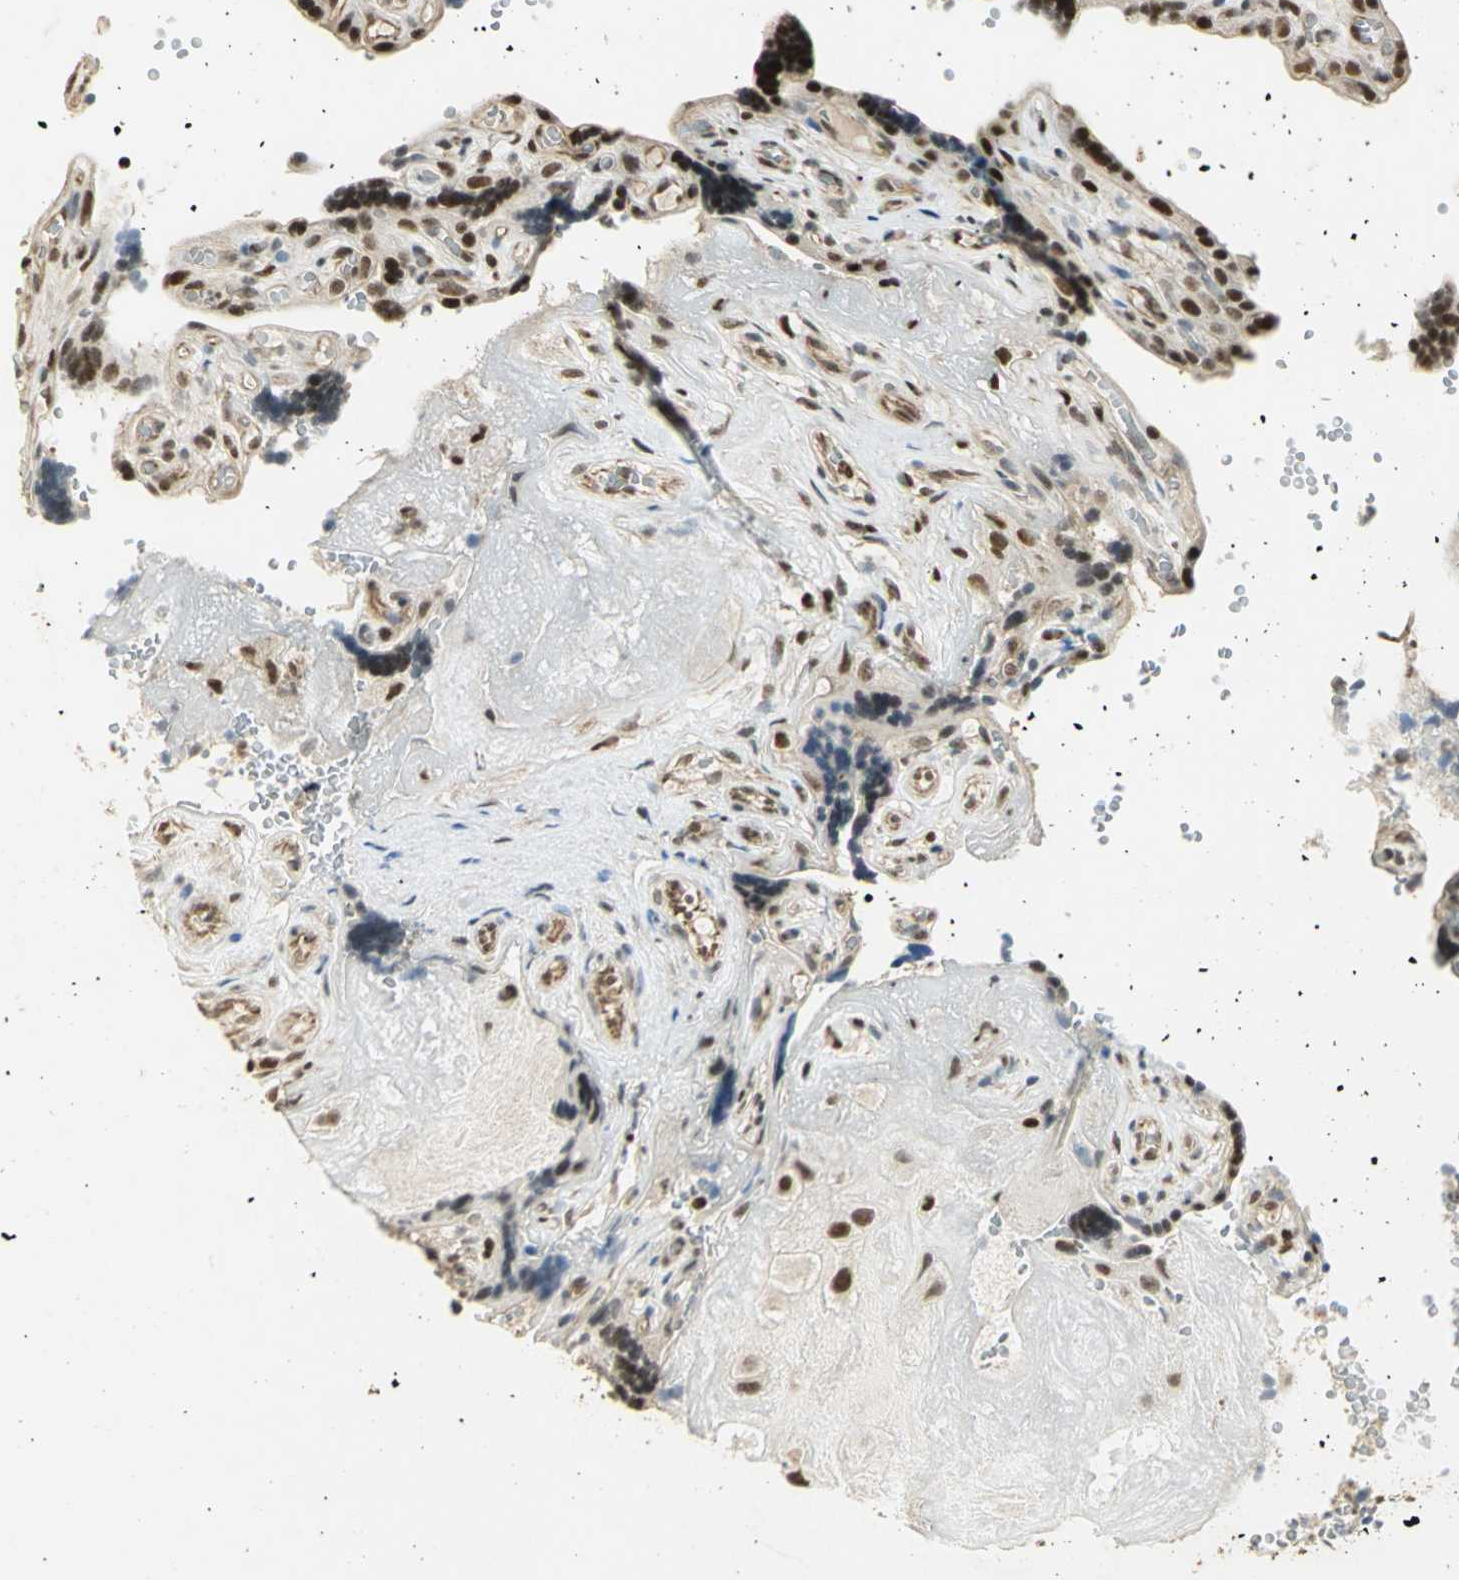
{"staining": {"intensity": "strong", "quantity": ">75%", "location": "nuclear"}, "tissue": "placenta", "cell_type": "Trophoblastic cells", "image_type": "normal", "snomed": [{"axis": "morphology", "description": "Normal tissue, NOS"}, {"axis": "topography", "description": "Placenta"}], "caption": "Immunohistochemistry (IHC) histopathology image of normal human placenta stained for a protein (brown), which reveals high levels of strong nuclear positivity in approximately >75% of trophoblastic cells.", "gene": "ELF1", "patient": {"sex": "female", "age": 30}}